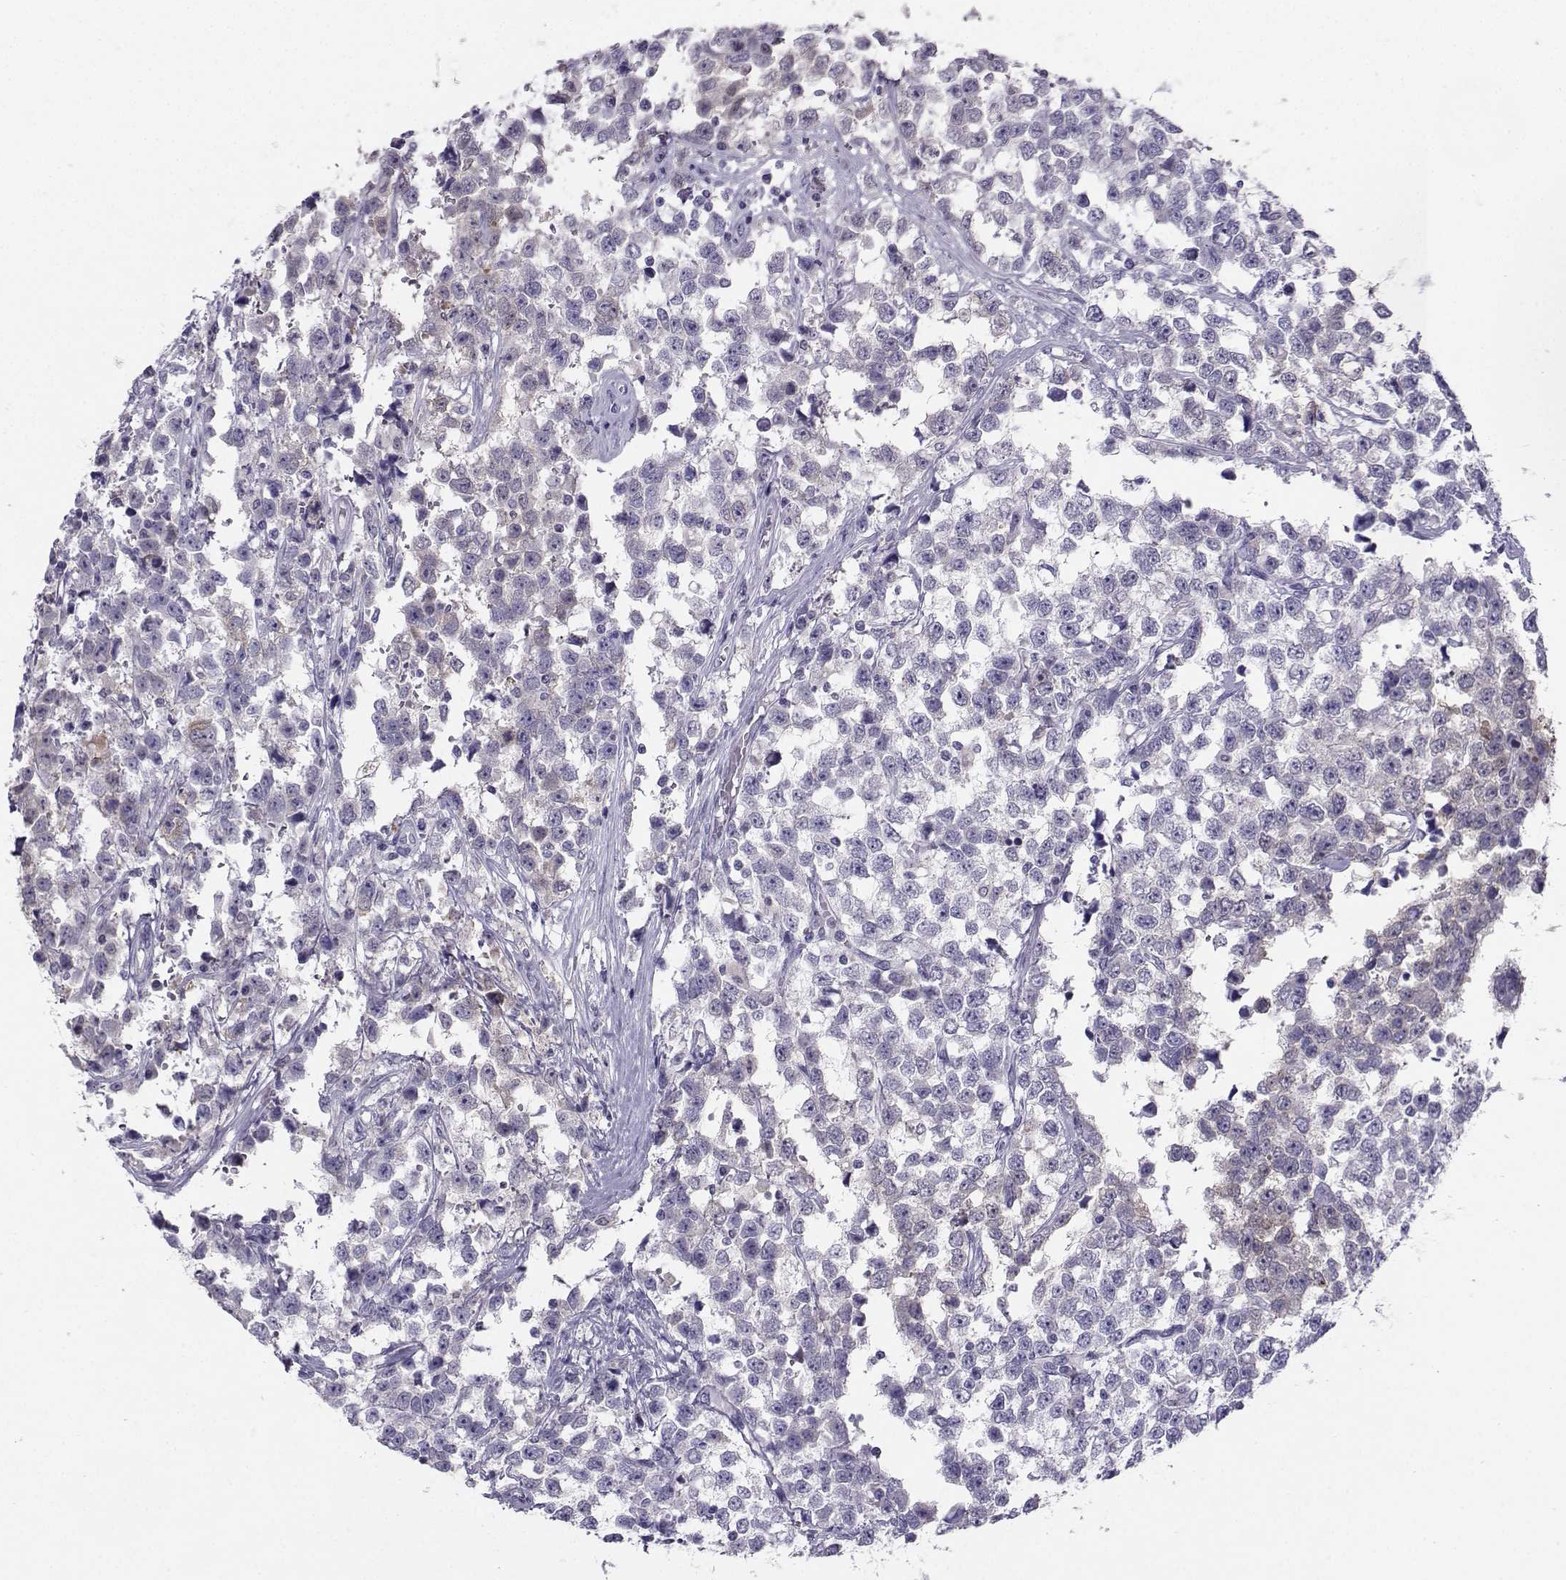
{"staining": {"intensity": "weak", "quantity": "<25%", "location": "cytoplasmic/membranous"}, "tissue": "testis cancer", "cell_type": "Tumor cells", "image_type": "cancer", "snomed": [{"axis": "morphology", "description": "Seminoma, NOS"}, {"axis": "topography", "description": "Testis"}], "caption": "IHC photomicrograph of neoplastic tissue: seminoma (testis) stained with DAB demonstrates no significant protein expression in tumor cells. (DAB (3,3'-diaminobenzidine) immunohistochemistry (IHC) with hematoxylin counter stain).", "gene": "PGK1", "patient": {"sex": "male", "age": 34}}